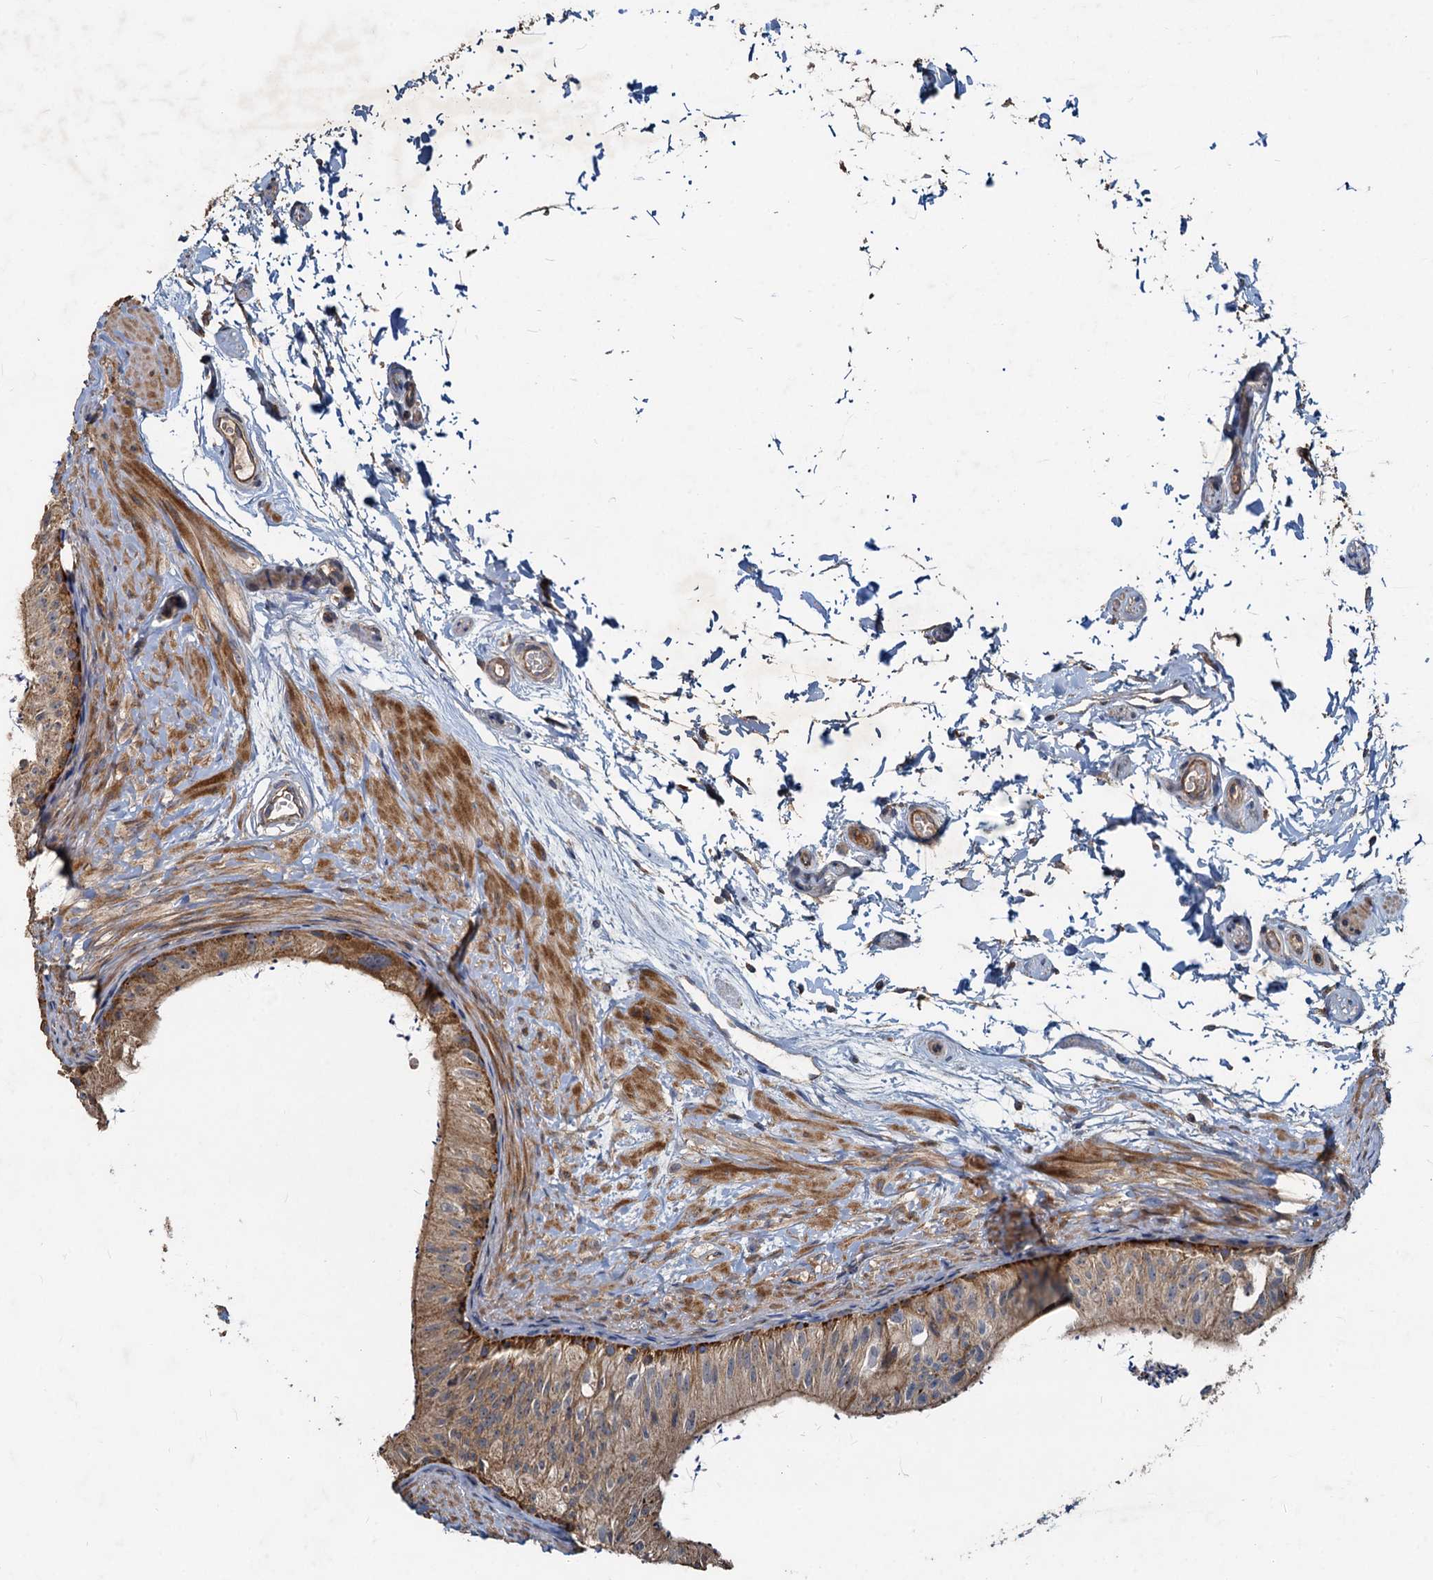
{"staining": {"intensity": "moderate", "quantity": ">75%", "location": "cytoplasmic/membranous"}, "tissue": "epididymis", "cell_type": "Glandular cells", "image_type": "normal", "snomed": [{"axis": "morphology", "description": "Normal tissue, NOS"}, {"axis": "topography", "description": "Epididymis"}], "caption": "Epididymis stained with DAB (3,3'-diaminobenzidine) IHC demonstrates medium levels of moderate cytoplasmic/membranous positivity in approximately >75% of glandular cells. The protein of interest is stained brown, and the nuclei are stained in blue (DAB (3,3'-diaminobenzidine) IHC with brightfield microscopy, high magnification).", "gene": "SDS", "patient": {"sex": "male", "age": 50}}